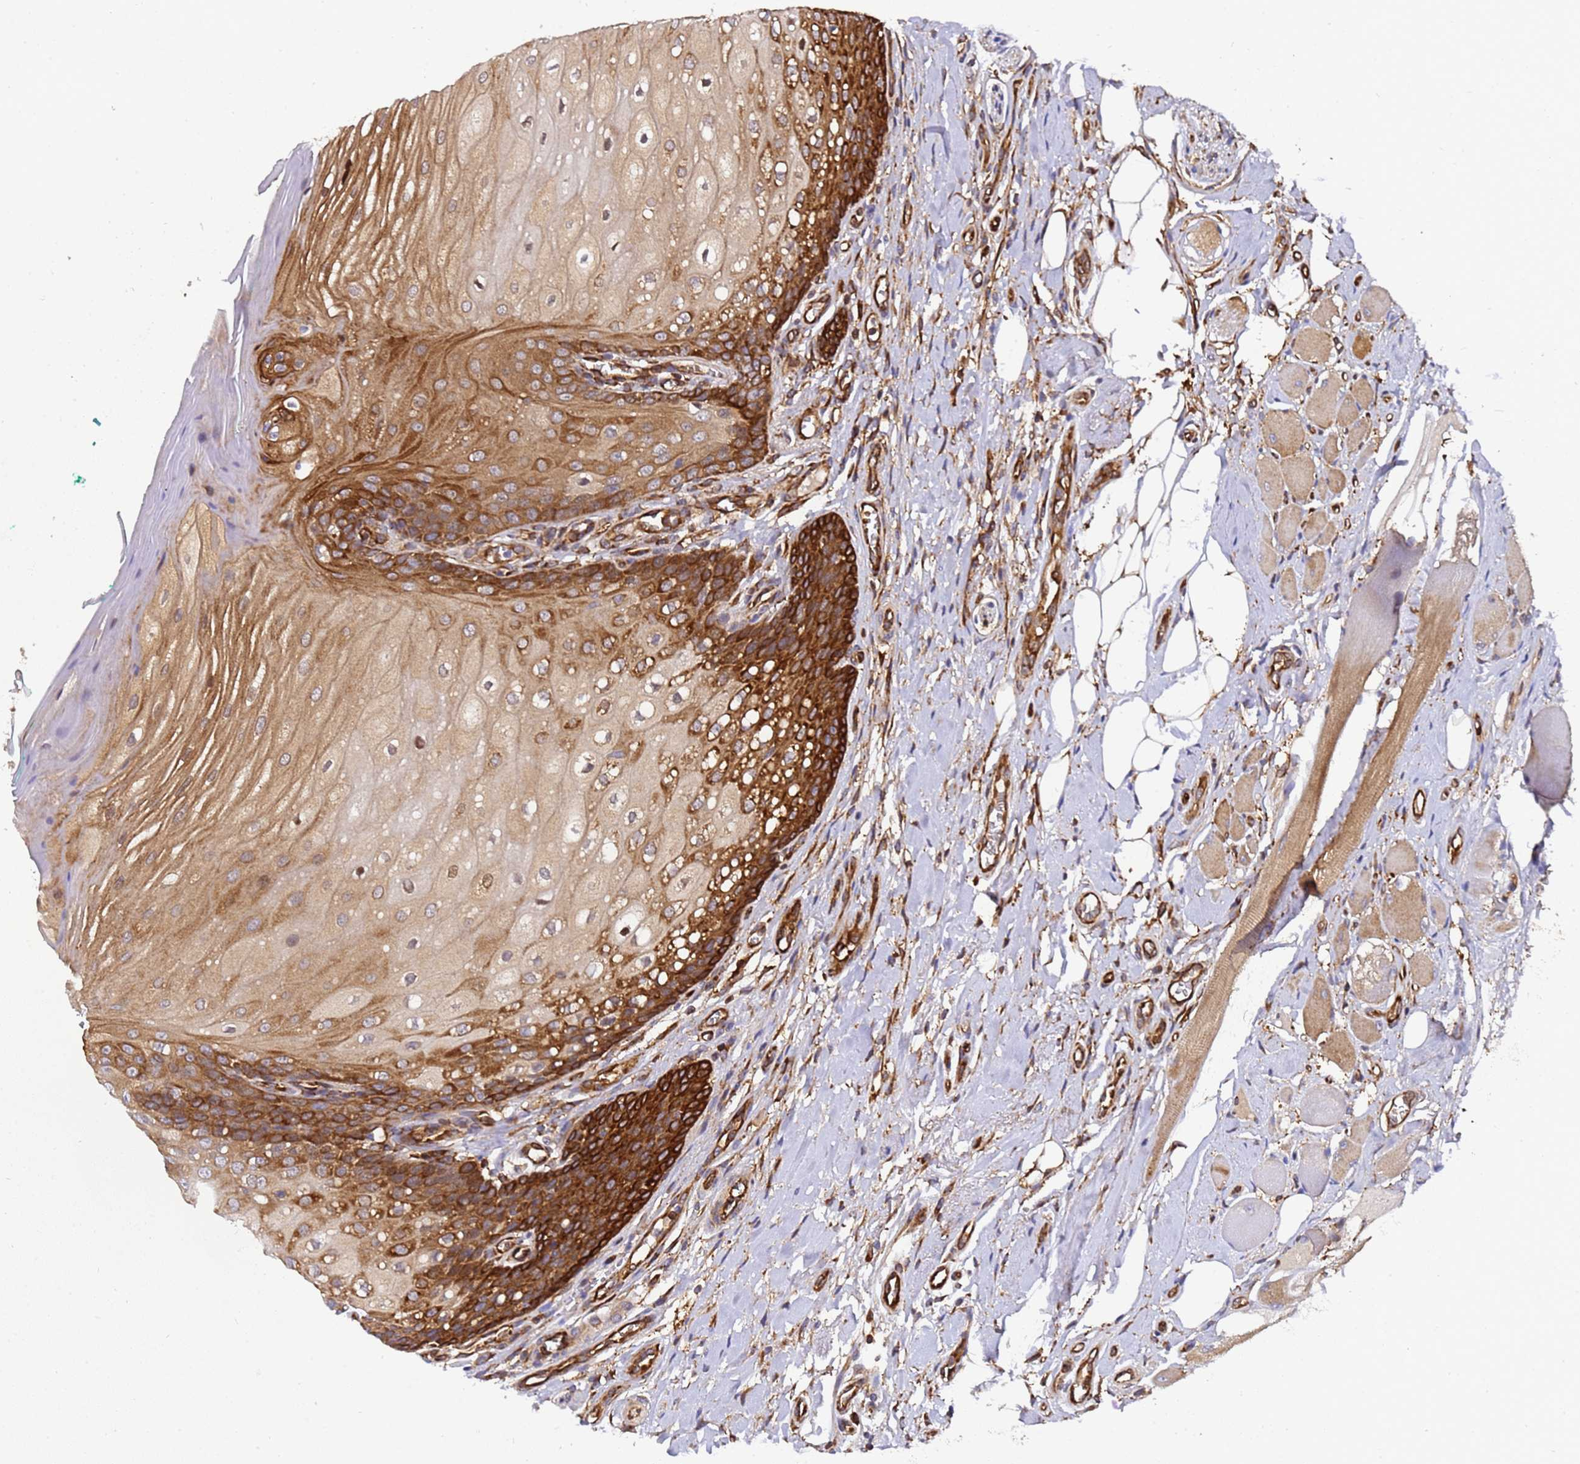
{"staining": {"intensity": "strong", "quantity": "25%-75%", "location": "cytoplasmic/membranous"}, "tissue": "oral mucosa", "cell_type": "Squamous epithelial cells", "image_type": "normal", "snomed": [{"axis": "morphology", "description": "Normal tissue, NOS"}, {"axis": "morphology", "description": "Squamous cell carcinoma, NOS"}, {"axis": "topography", "description": "Oral tissue"}, {"axis": "topography", "description": "Tounge, NOS"}, {"axis": "topography", "description": "Head-Neck"}], "caption": "Oral mucosa stained with DAB IHC demonstrates high levels of strong cytoplasmic/membranous expression in approximately 25%-75% of squamous epithelial cells.", "gene": "MOCS1", "patient": {"sex": "male", "age": 79}}